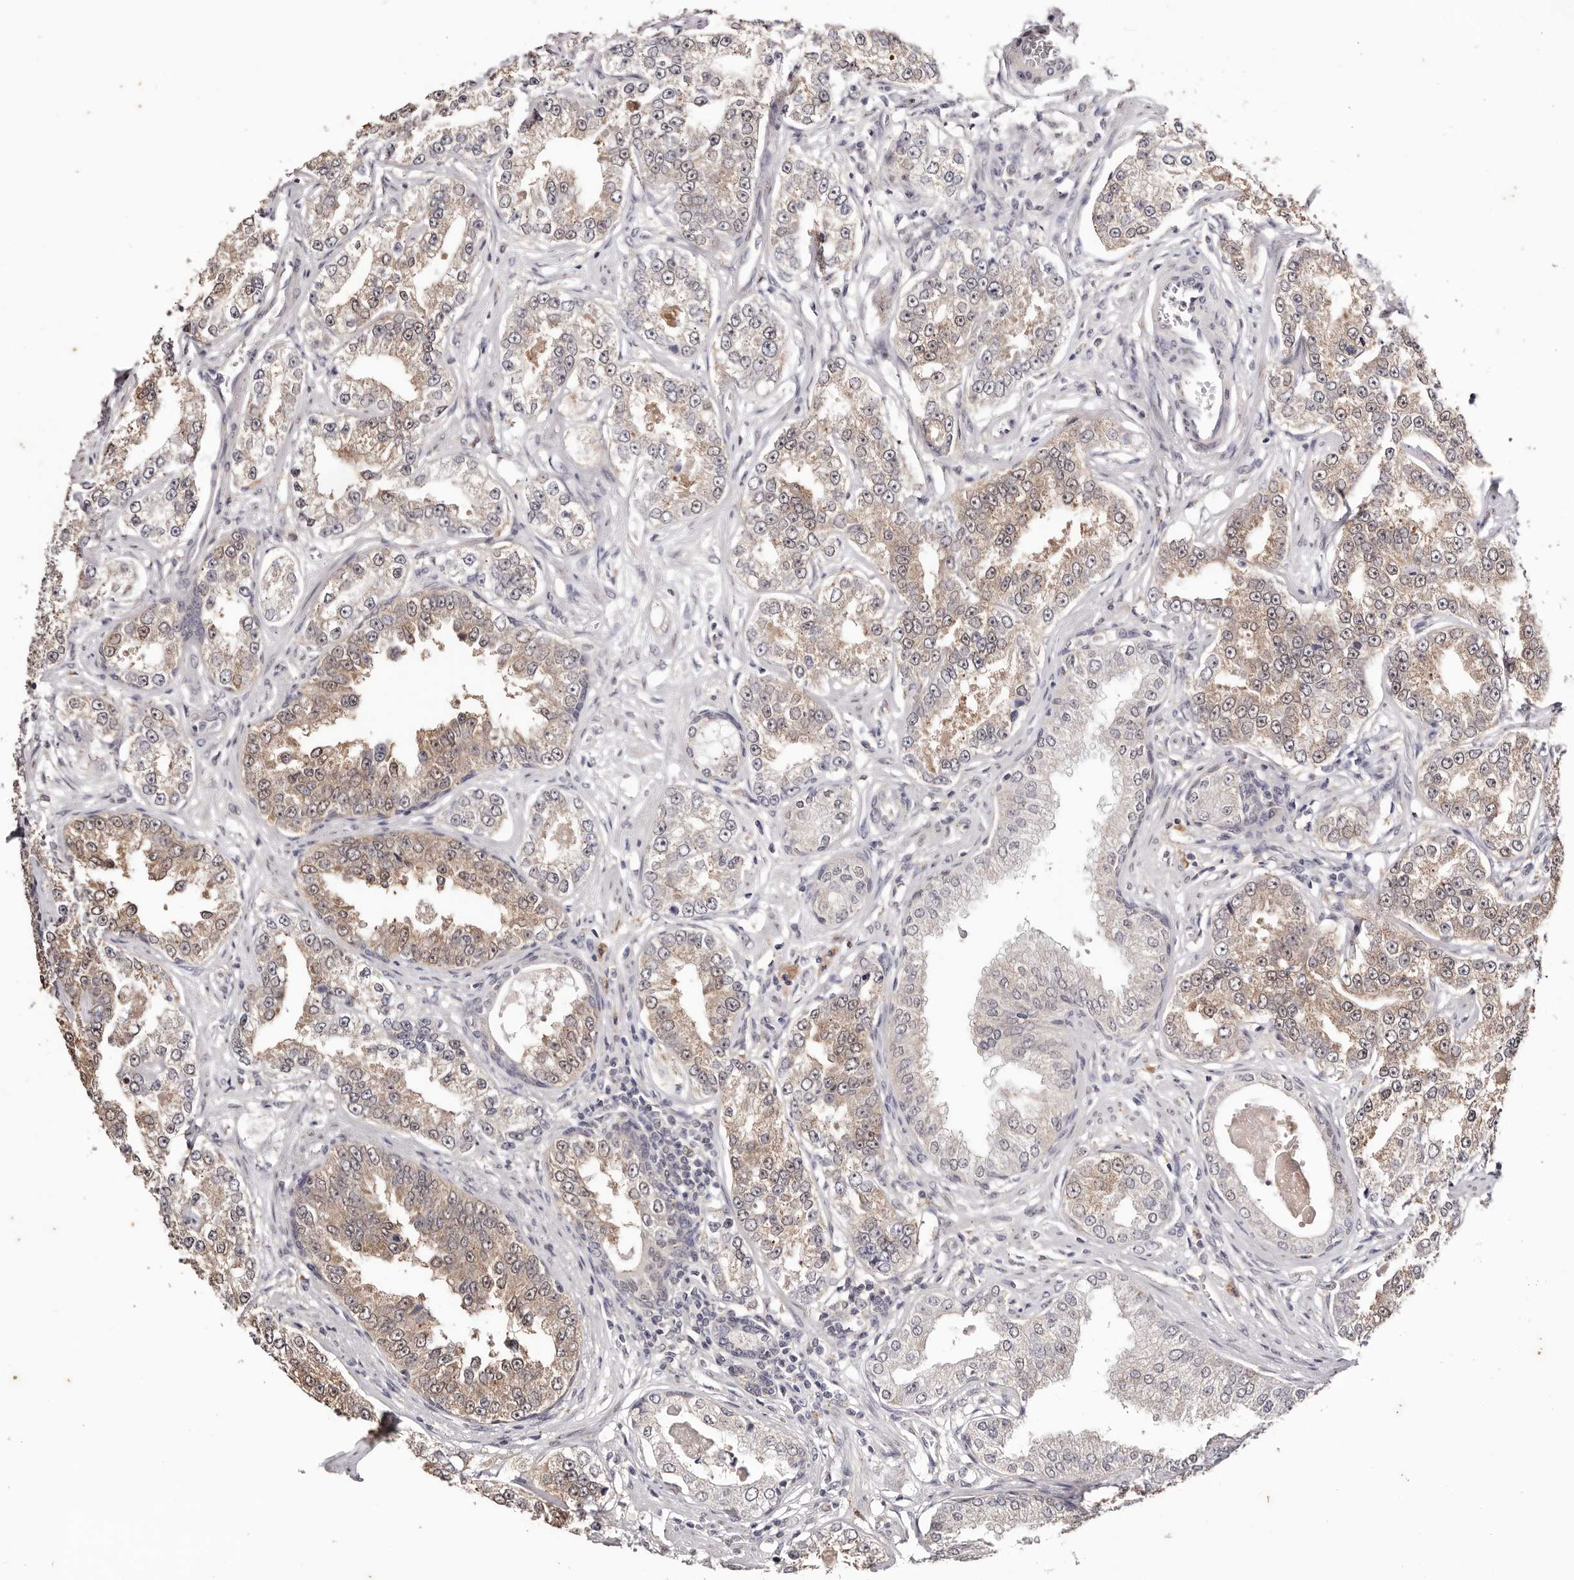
{"staining": {"intensity": "weak", "quantity": "25%-75%", "location": "cytoplasmic/membranous"}, "tissue": "prostate cancer", "cell_type": "Tumor cells", "image_type": "cancer", "snomed": [{"axis": "morphology", "description": "Normal tissue, NOS"}, {"axis": "morphology", "description": "Adenocarcinoma, High grade"}, {"axis": "topography", "description": "Prostate"}], "caption": "Adenocarcinoma (high-grade) (prostate) tissue shows weak cytoplasmic/membranous expression in about 25%-75% of tumor cells, visualized by immunohistochemistry. The protein of interest is stained brown, and the nuclei are stained in blue (DAB IHC with brightfield microscopy, high magnification).", "gene": "TYW3", "patient": {"sex": "male", "age": 83}}